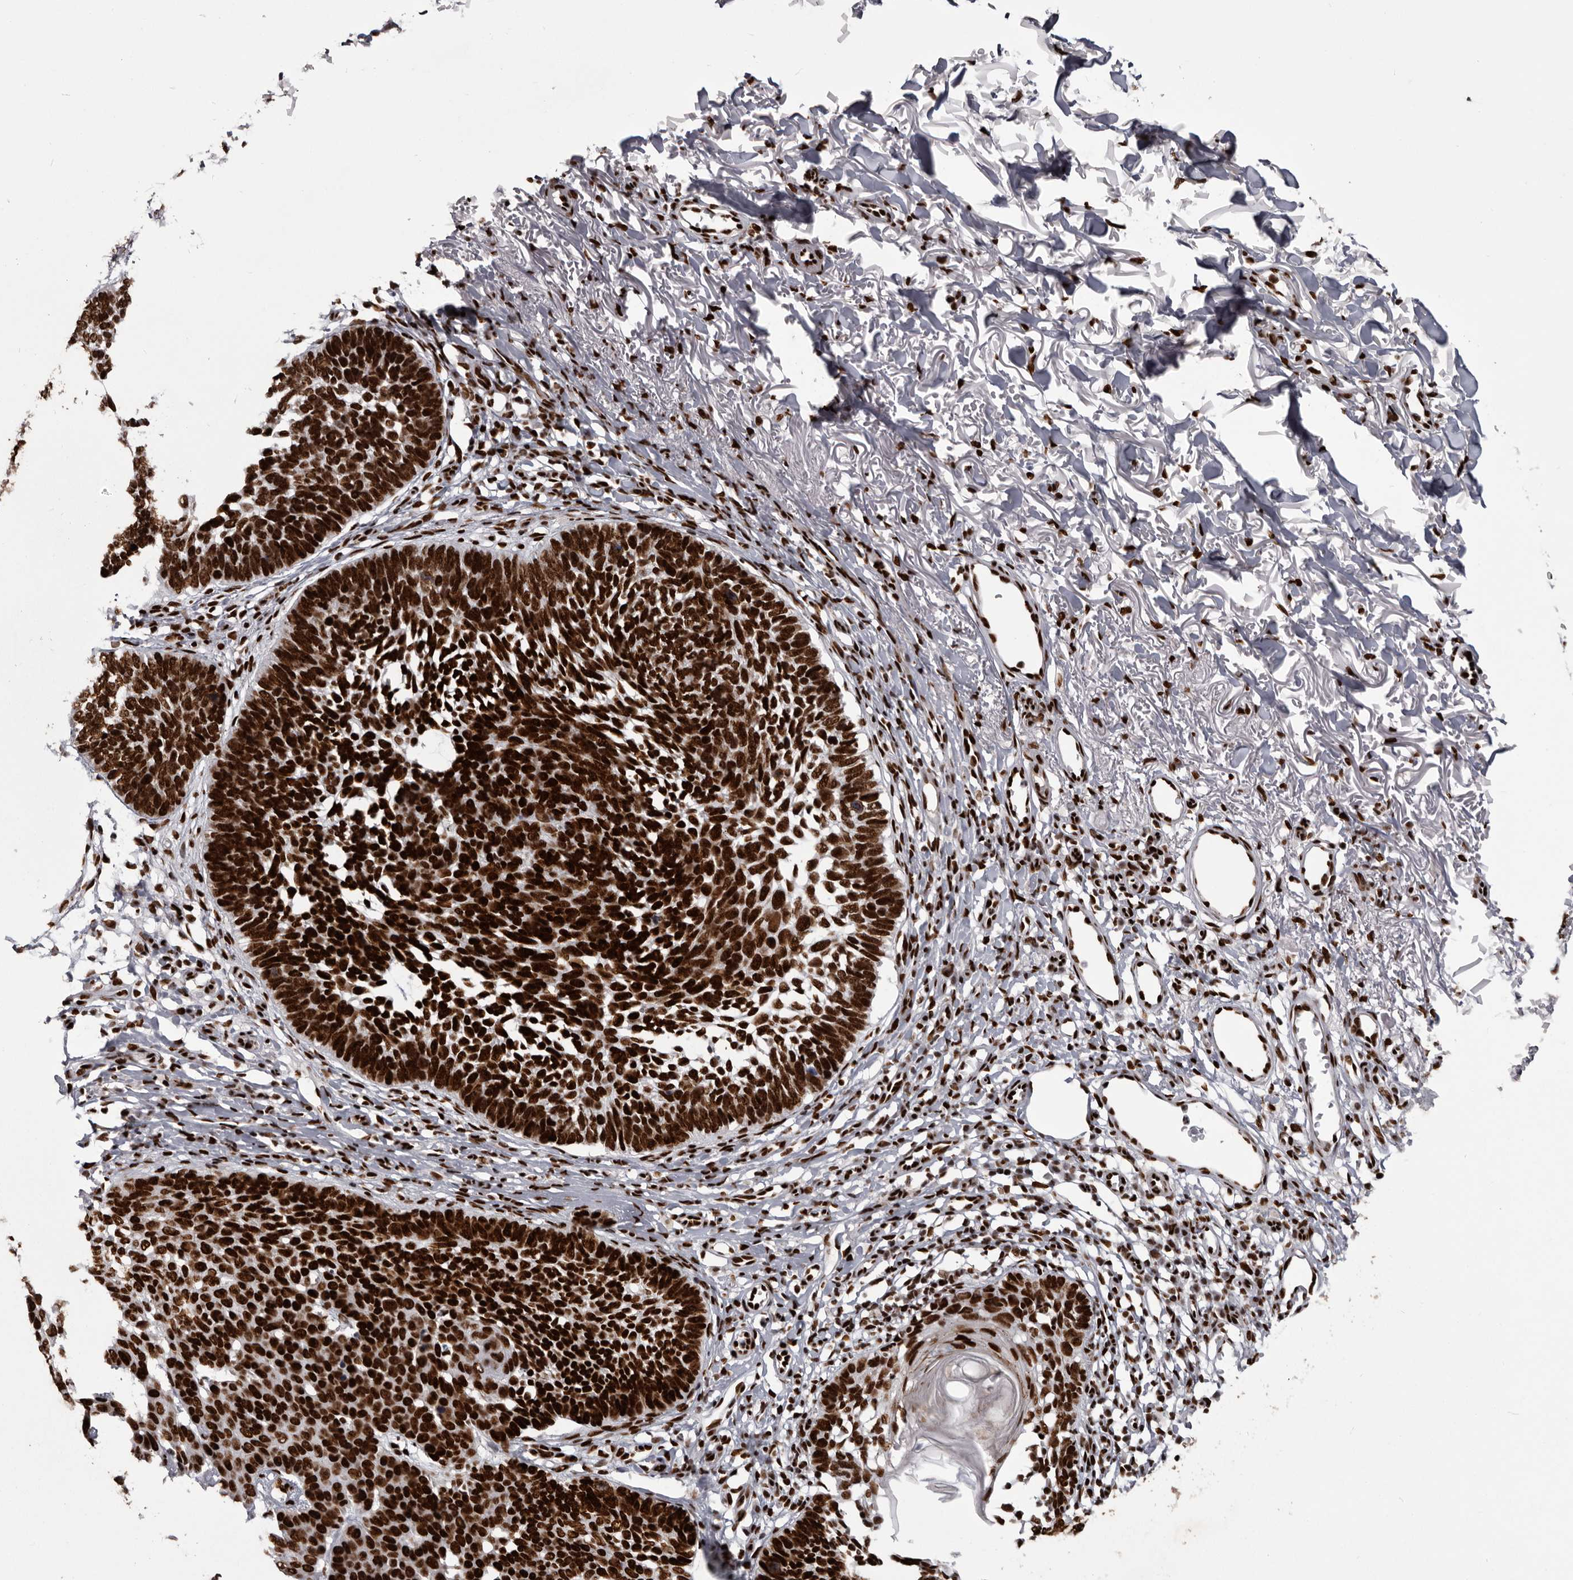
{"staining": {"intensity": "strong", "quantity": ">75%", "location": "nuclear"}, "tissue": "skin cancer", "cell_type": "Tumor cells", "image_type": "cancer", "snomed": [{"axis": "morphology", "description": "Normal tissue, NOS"}, {"axis": "morphology", "description": "Basal cell carcinoma"}, {"axis": "topography", "description": "Skin"}], "caption": "Human skin cancer stained with a brown dye demonstrates strong nuclear positive expression in about >75% of tumor cells.", "gene": "NUMA1", "patient": {"sex": "male", "age": 77}}